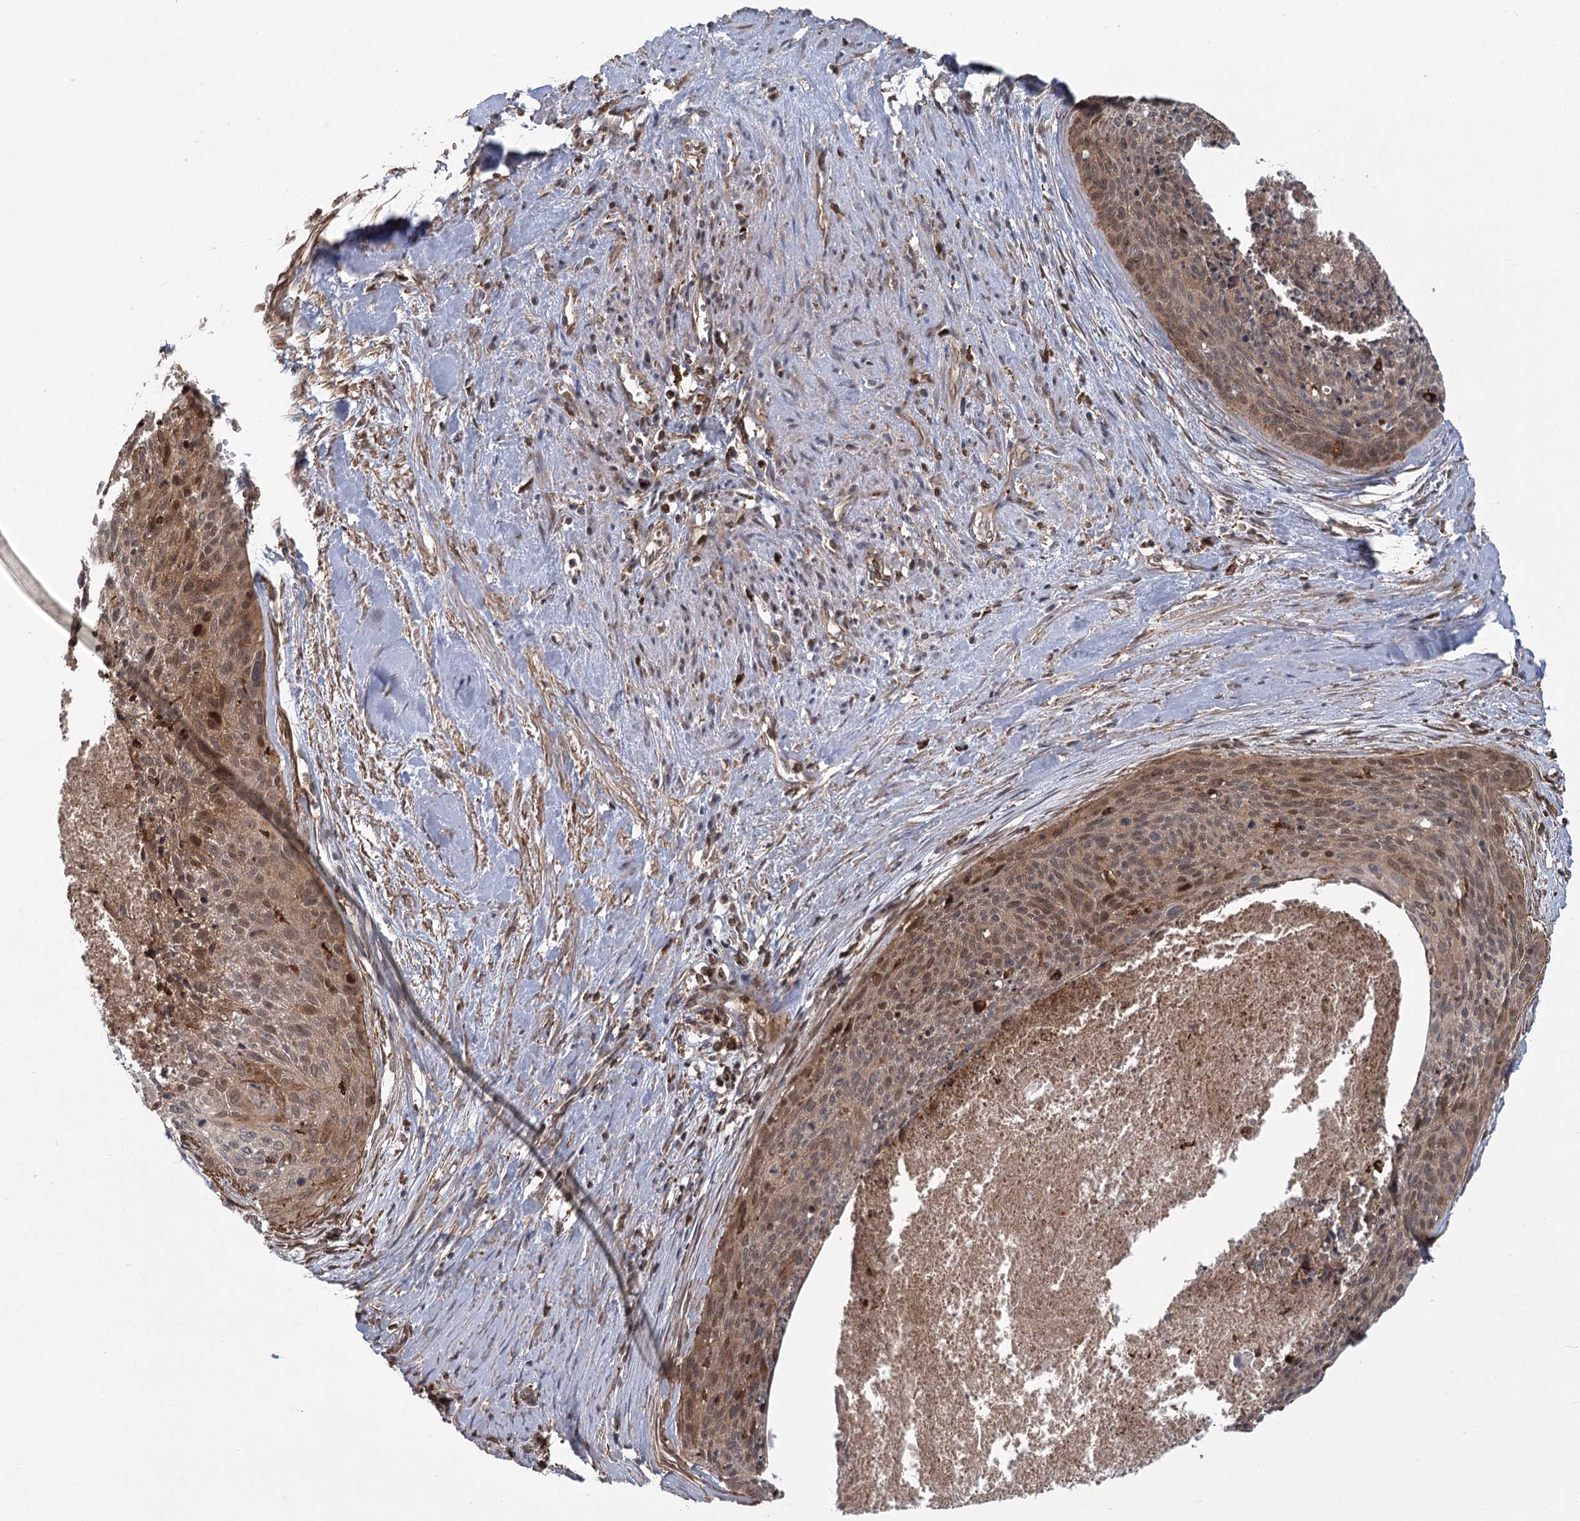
{"staining": {"intensity": "moderate", "quantity": "<25%", "location": "cytoplasmic/membranous,nuclear"}, "tissue": "cervical cancer", "cell_type": "Tumor cells", "image_type": "cancer", "snomed": [{"axis": "morphology", "description": "Squamous cell carcinoma, NOS"}, {"axis": "topography", "description": "Cervix"}], "caption": "A low amount of moderate cytoplasmic/membranous and nuclear staining is present in approximately <25% of tumor cells in squamous cell carcinoma (cervical) tissue. (DAB = brown stain, brightfield microscopy at high magnification).", "gene": "MEPE", "patient": {"sex": "female", "age": 55}}